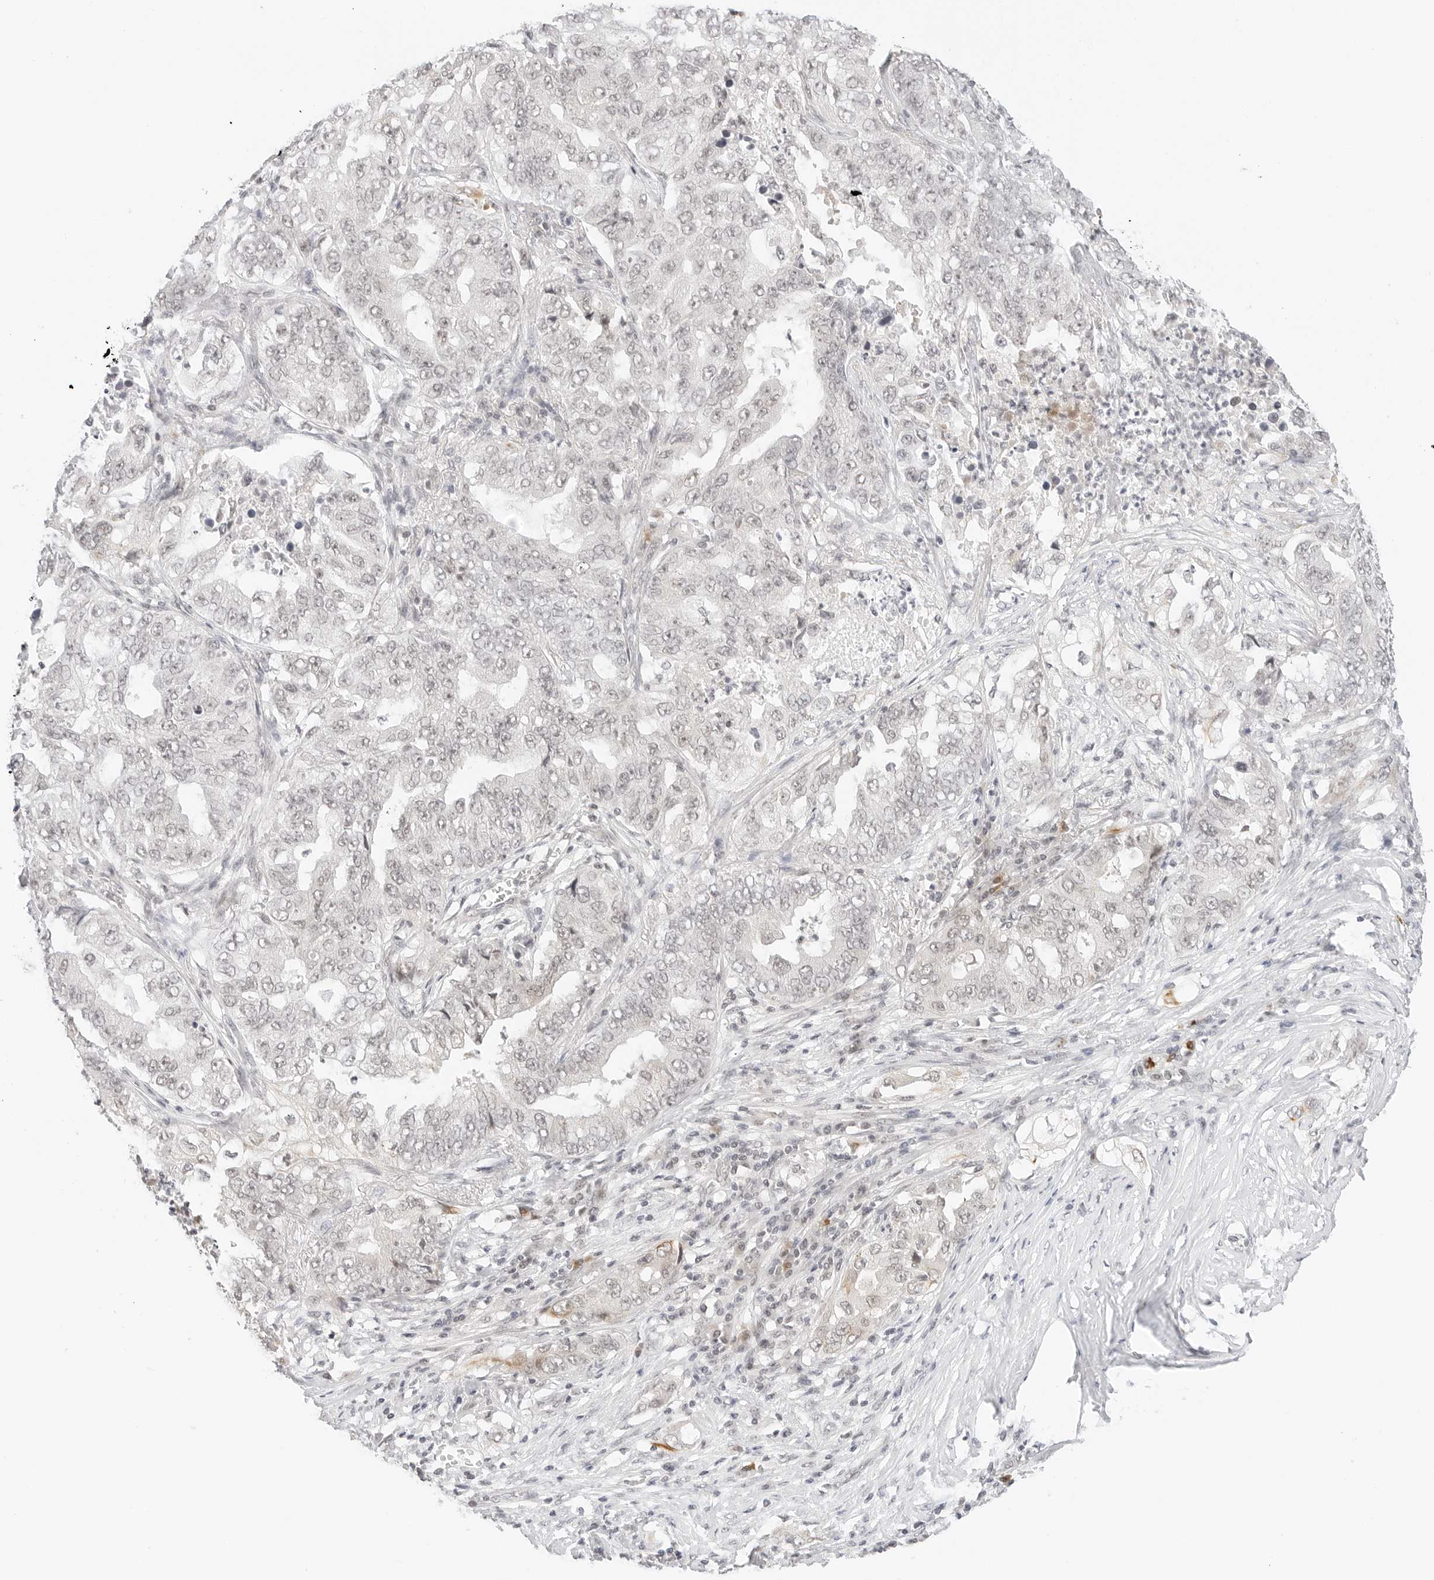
{"staining": {"intensity": "negative", "quantity": "none", "location": "none"}, "tissue": "lung cancer", "cell_type": "Tumor cells", "image_type": "cancer", "snomed": [{"axis": "morphology", "description": "Adenocarcinoma, NOS"}, {"axis": "topography", "description": "Lung"}], "caption": "High power microscopy micrograph of an immunohistochemistry photomicrograph of lung cancer (adenocarcinoma), revealing no significant positivity in tumor cells.", "gene": "NEO1", "patient": {"sex": "female", "age": 51}}